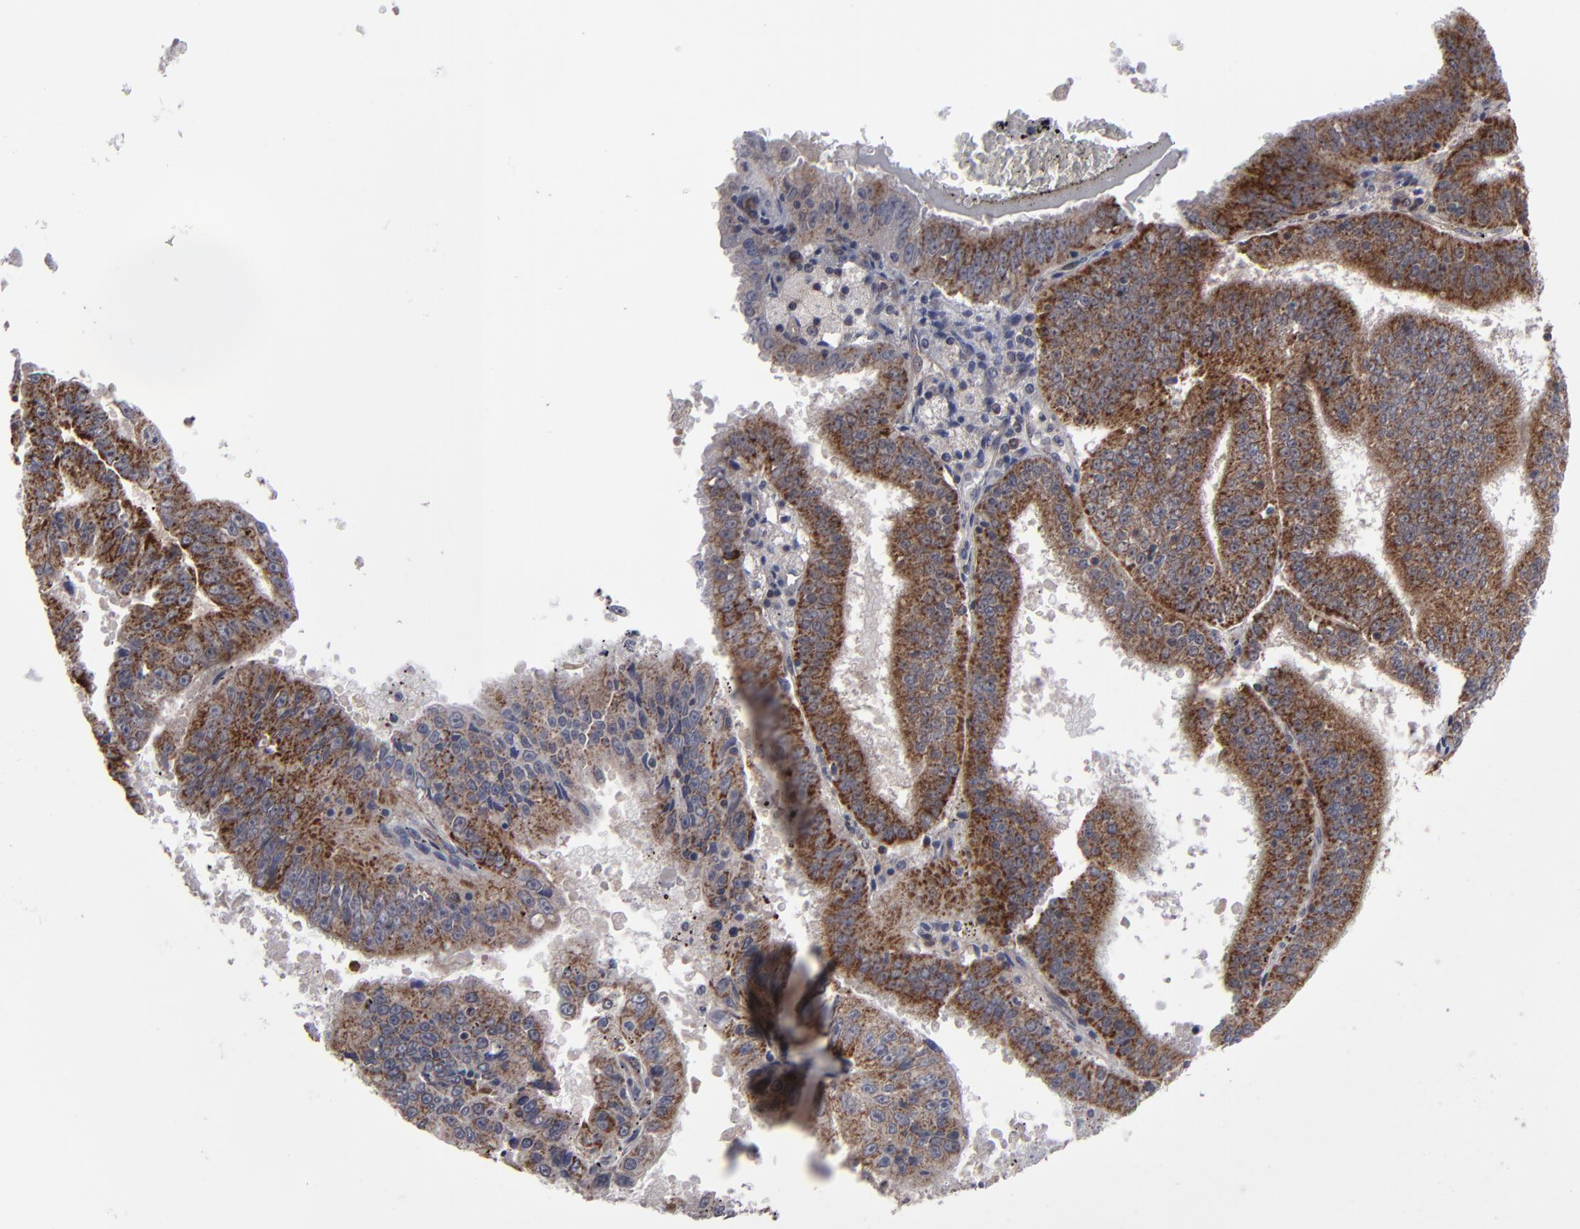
{"staining": {"intensity": "strong", "quantity": ">75%", "location": "cytoplasmic/membranous"}, "tissue": "endometrial cancer", "cell_type": "Tumor cells", "image_type": "cancer", "snomed": [{"axis": "morphology", "description": "Adenocarcinoma, NOS"}, {"axis": "topography", "description": "Endometrium"}], "caption": "Endometrial adenocarcinoma was stained to show a protein in brown. There is high levels of strong cytoplasmic/membranous positivity in about >75% of tumor cells.", "gene": "GLCCI1", "patient": {"sex": "female", "age": 66}}